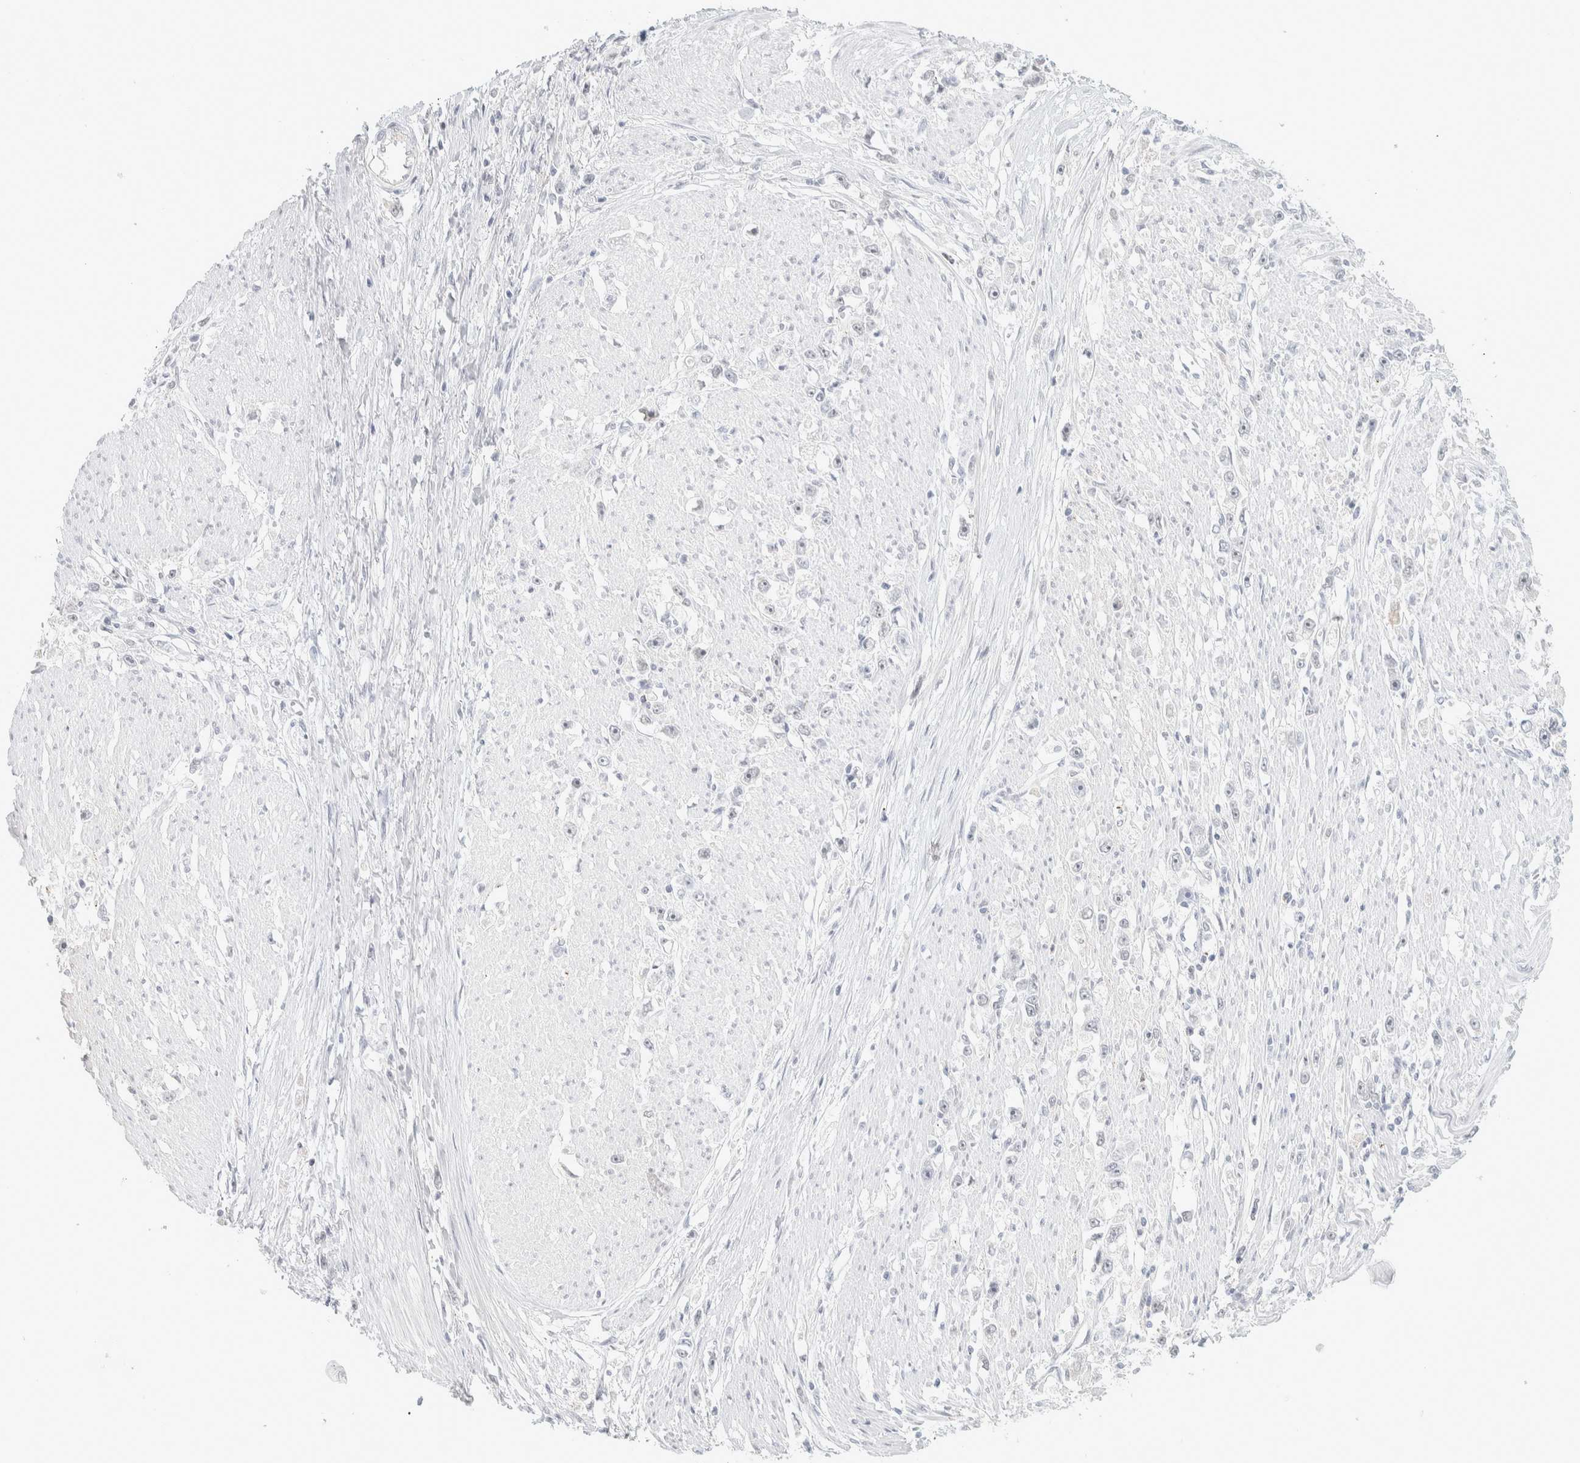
{"staining": {"intensity": "negative", "quantity": "none", "location": "none"}, "tissue": "stomach cancer", "cell_type": "Tumor cells", "image_type": "cancer", "snomed": [{"axis": "morphology", "description": "Adenocarcinoma, NOS"}, {"axis": "topography", "description": "Stomach"}], "caption": "High power microscopy image of an IHC micrograph of stomach adenocarcinoma, revealing no significant expression in tumor cells. (Stains: DAB (3,3'-diaminobenzidine) IHC with hematoxylin counter stain, Microscopy: brightfield microscopy at high magnification).", "gene": "CDH17", "patient": {"sex": "female", "age": 59}}